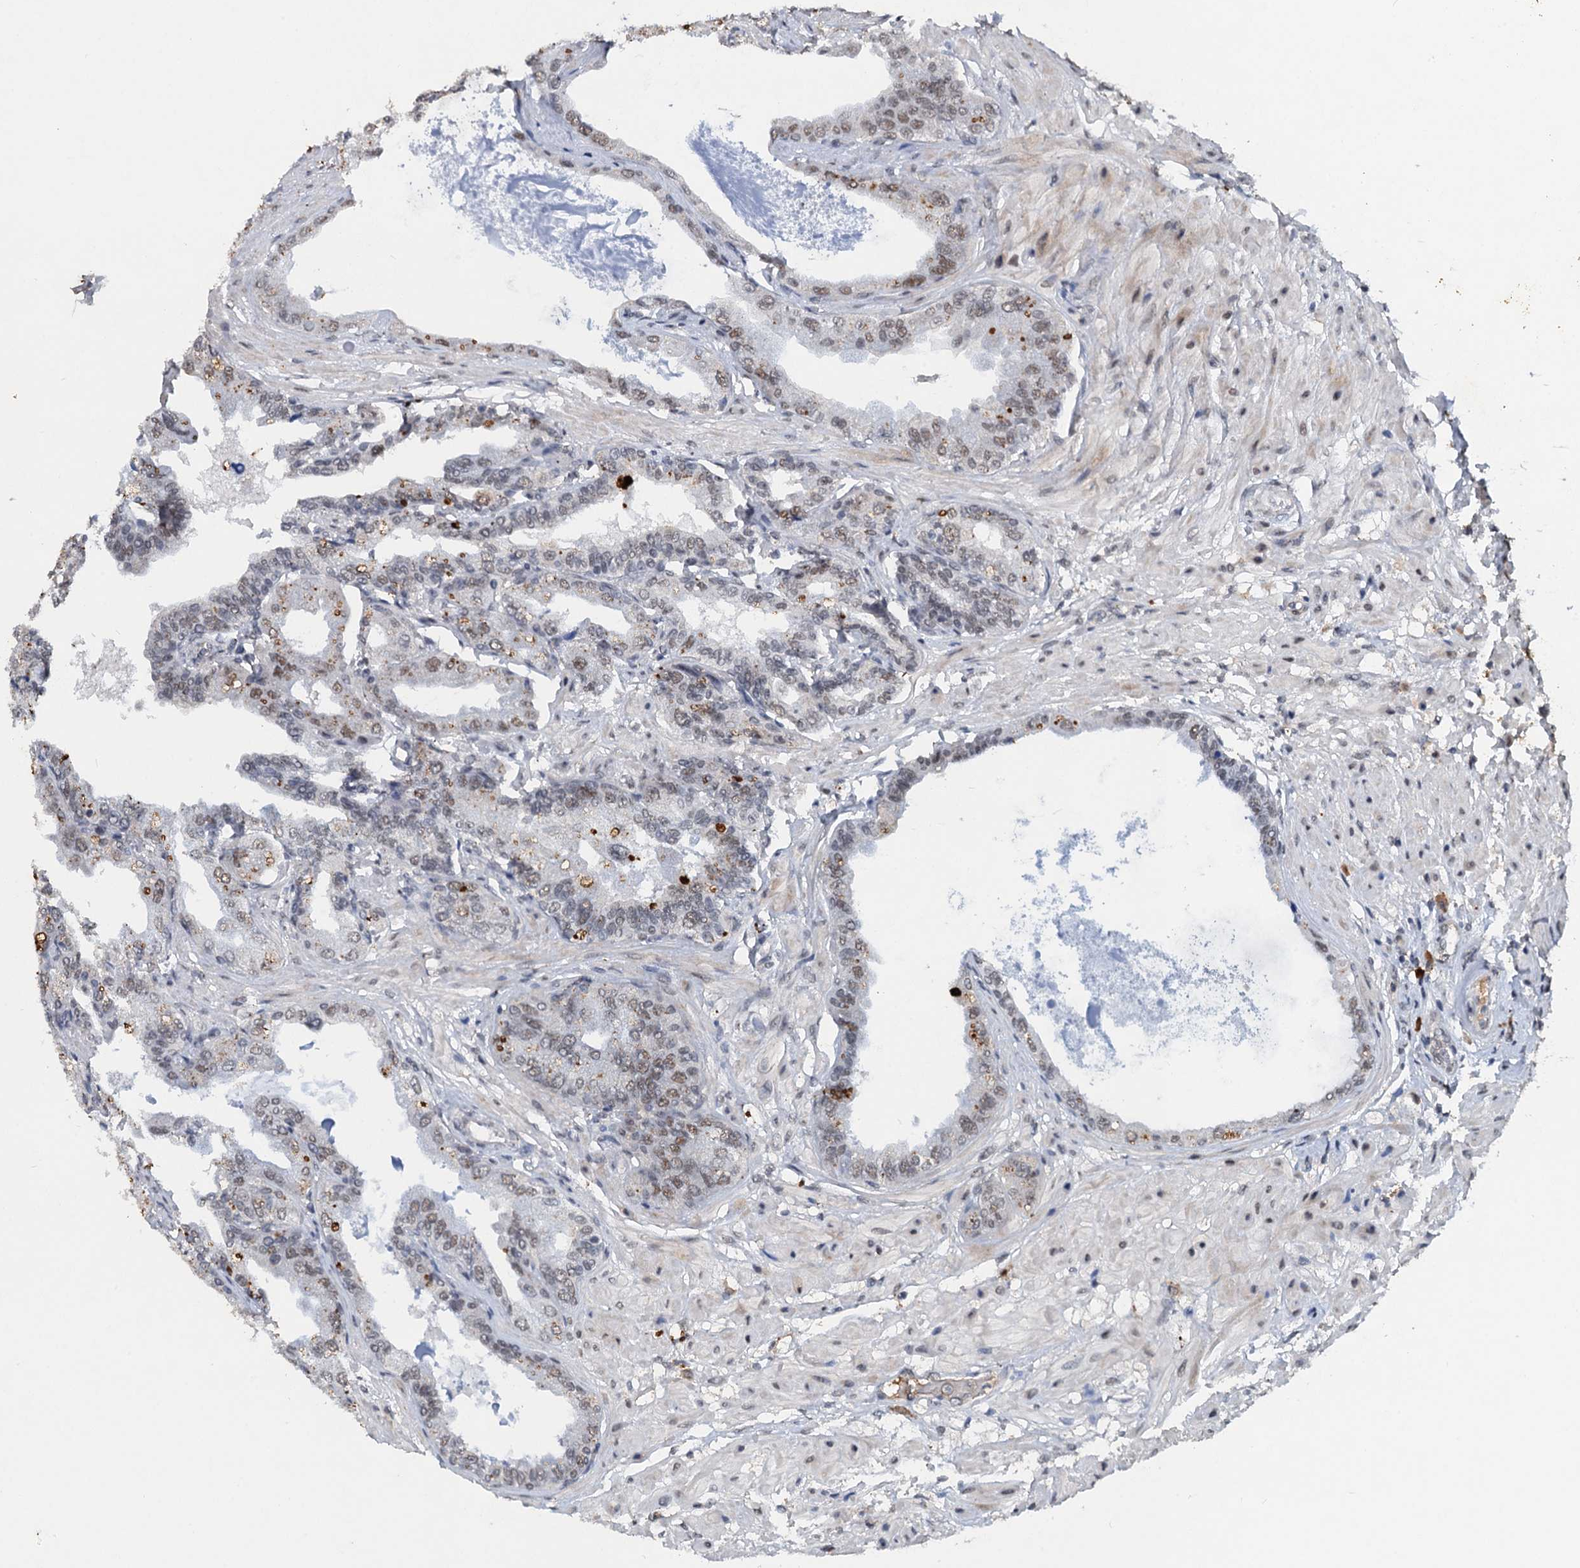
{"staining": {"intensity": "moderate", "quantity": "25%-75%", "location": "nuclear"}, "tissue": "seminal vesicle", "cell_type": "Glandular cells", "image_type": "normal", "snomed": [{"axis": "morphology", "description": "Normal tissue, NOS"}, {"axis": "topography", "description": "Seminal veicle"}], "caption": "Immunohistochemistry staining of unremarkable seminal vesicle, which reveals medium levels of moderate nuclear positivity in approximately 25%-75% of glandular cells indicating moderate nuclear protein positivity. The staining was performed using DAB (3,3'-diaminobenzidine) (brown) for protein detection and nuclei were counterstained in hematoxylin (blue).", "gene": "CSTF3", "patient": {"sex": "male", "age": 63}}